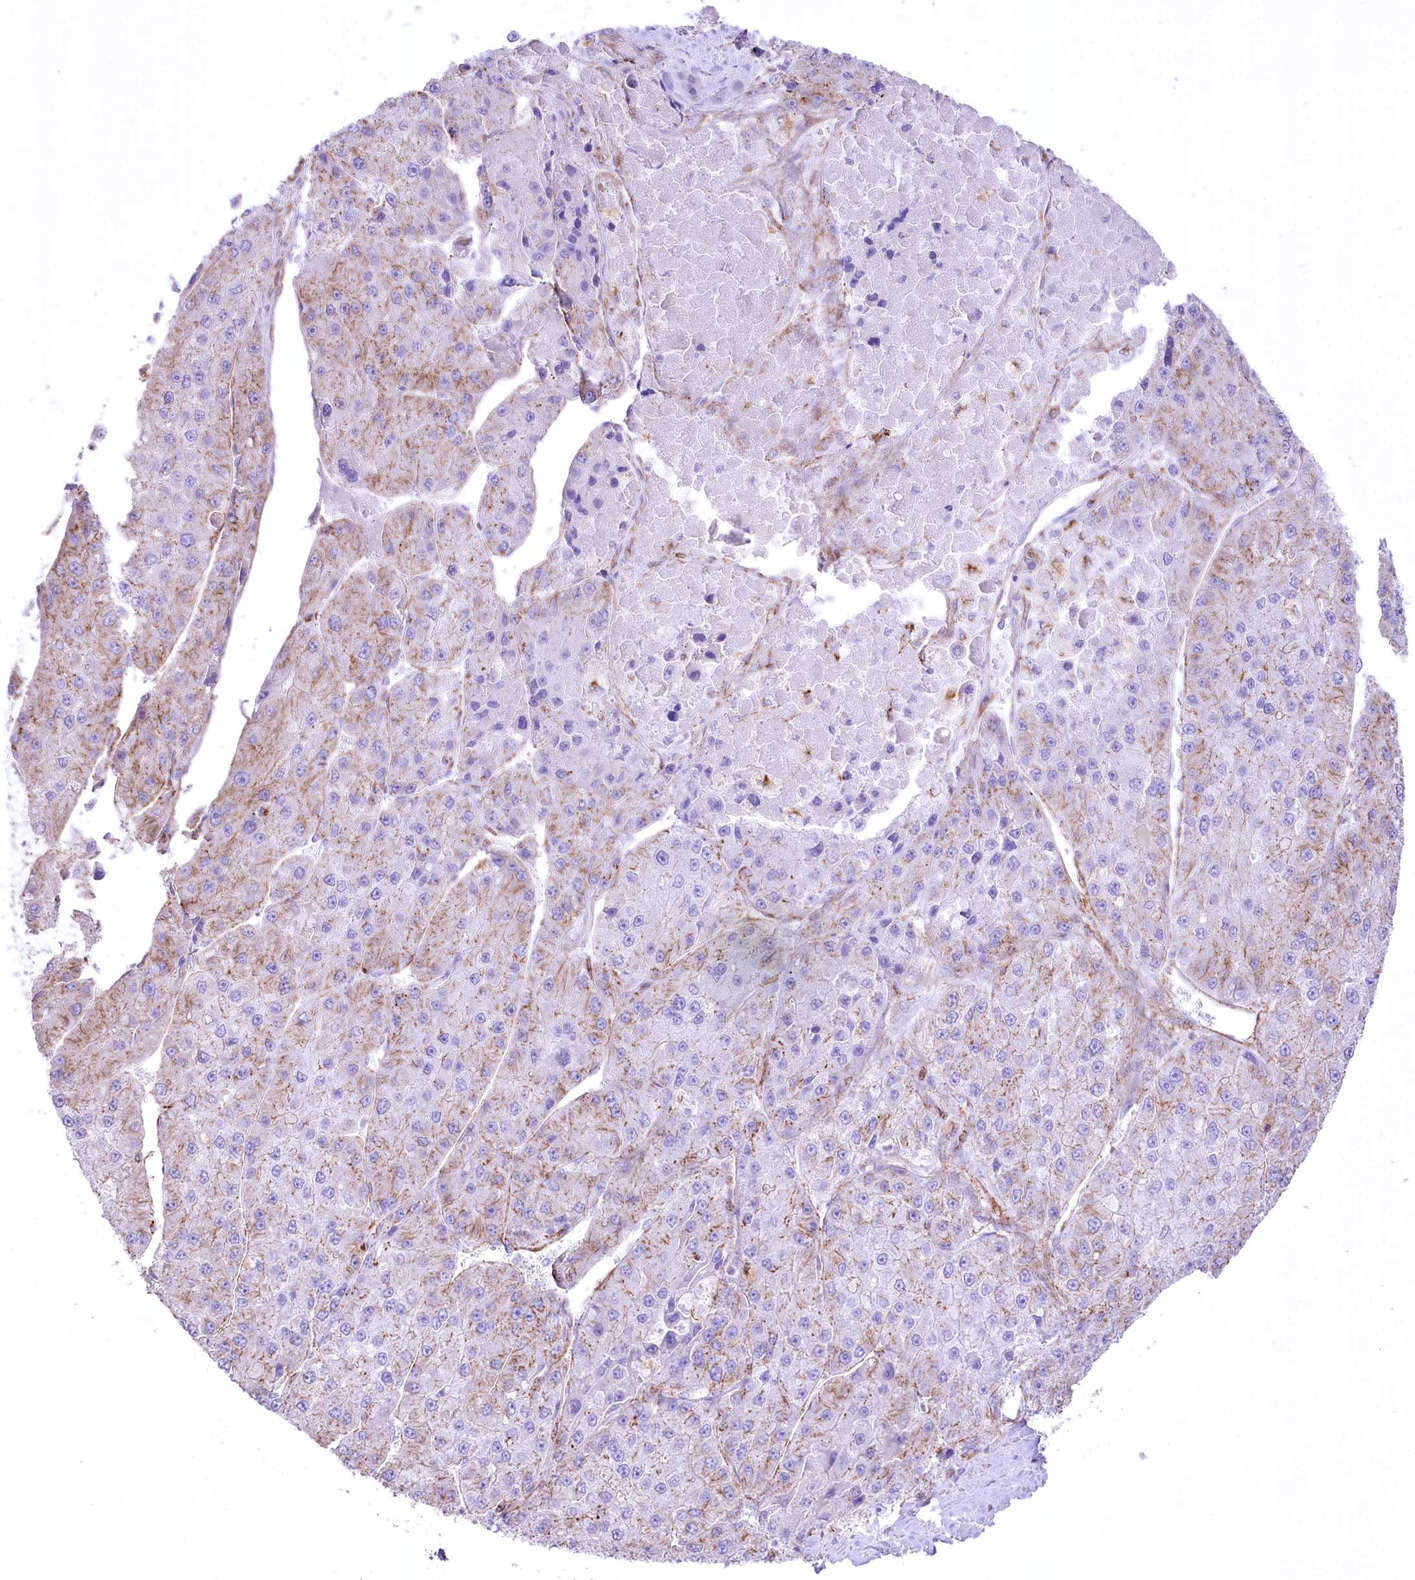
{"staining": {"intensity": "moderate", "quantity": "25%-75%", "location": "cytoplasmic/membranous"}, "tissue": "liver cancer", "cell_type": "Tumor cells", "image_type": "cancer", "snomed": [{"axis": "morphology", "description": "Carcinoma, Hepatocellular, NOS"}, {"axis": "topography", "description": "Liver"}], "caption": "Liver cancer (hepatocellular carcinoma) tissue exhibits moderate cytoplasmic/membranous positivity in about 25%-75% of tumor cells", "gene": "FAM216A", "patient": {"sex": "female", "age": 73}}